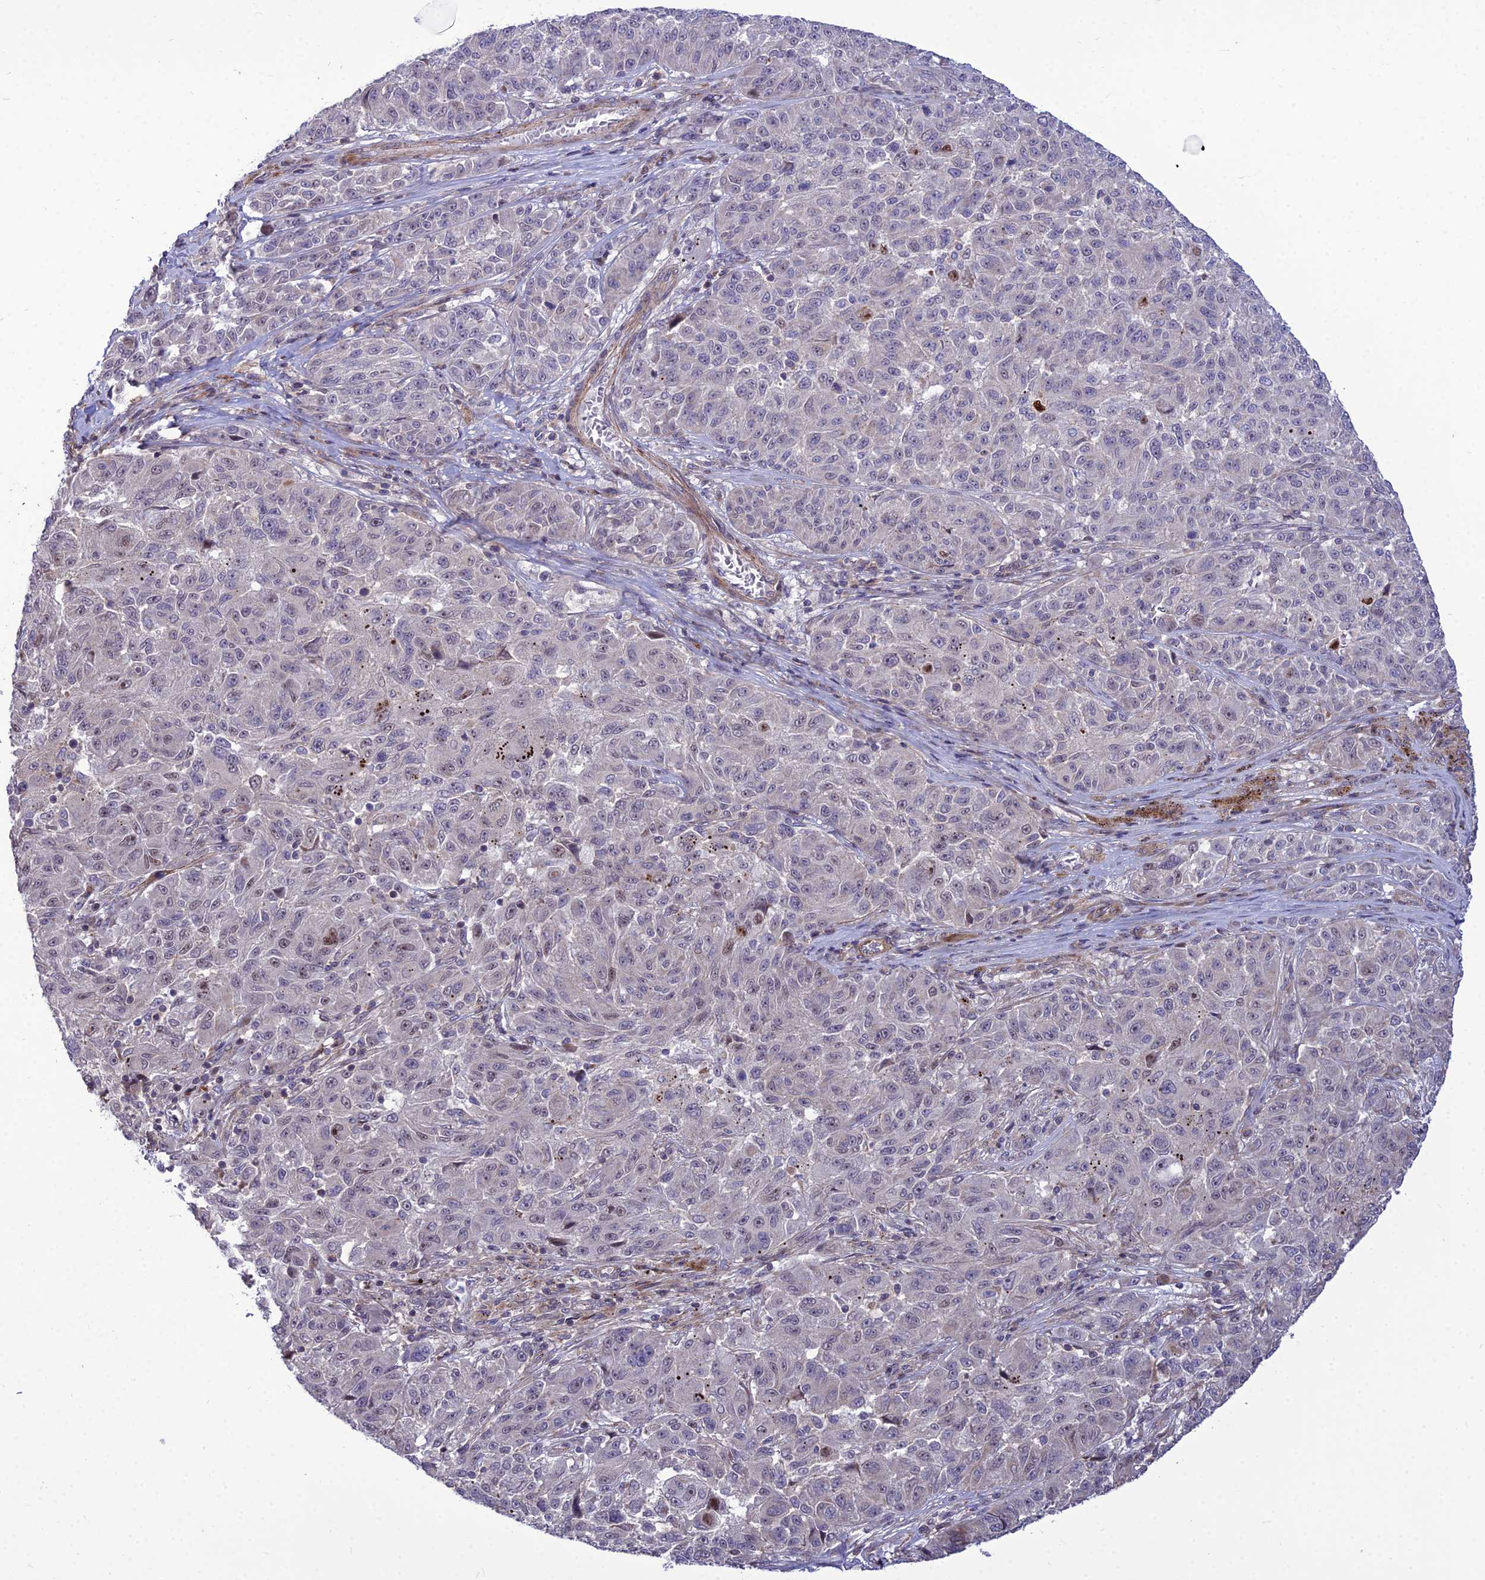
{"staining": {"intensity": "negative", "quantity": "none", "location": "none"}, "tissue": "melanoma", "cell_type": "Tumor cells", "image_type": "cancer", "snomed": [{"axis": "morphology", "description": "Malignant melanoma, NOS"}, {"axis": "topography", "description": "Skin"}], "caption": "Malignant melanoma was stained to show a protein in brown. There is no significant positivity in tumor cells.", "gene": "TSPYL2", "patient": {"sex": "male", "age": 53}}